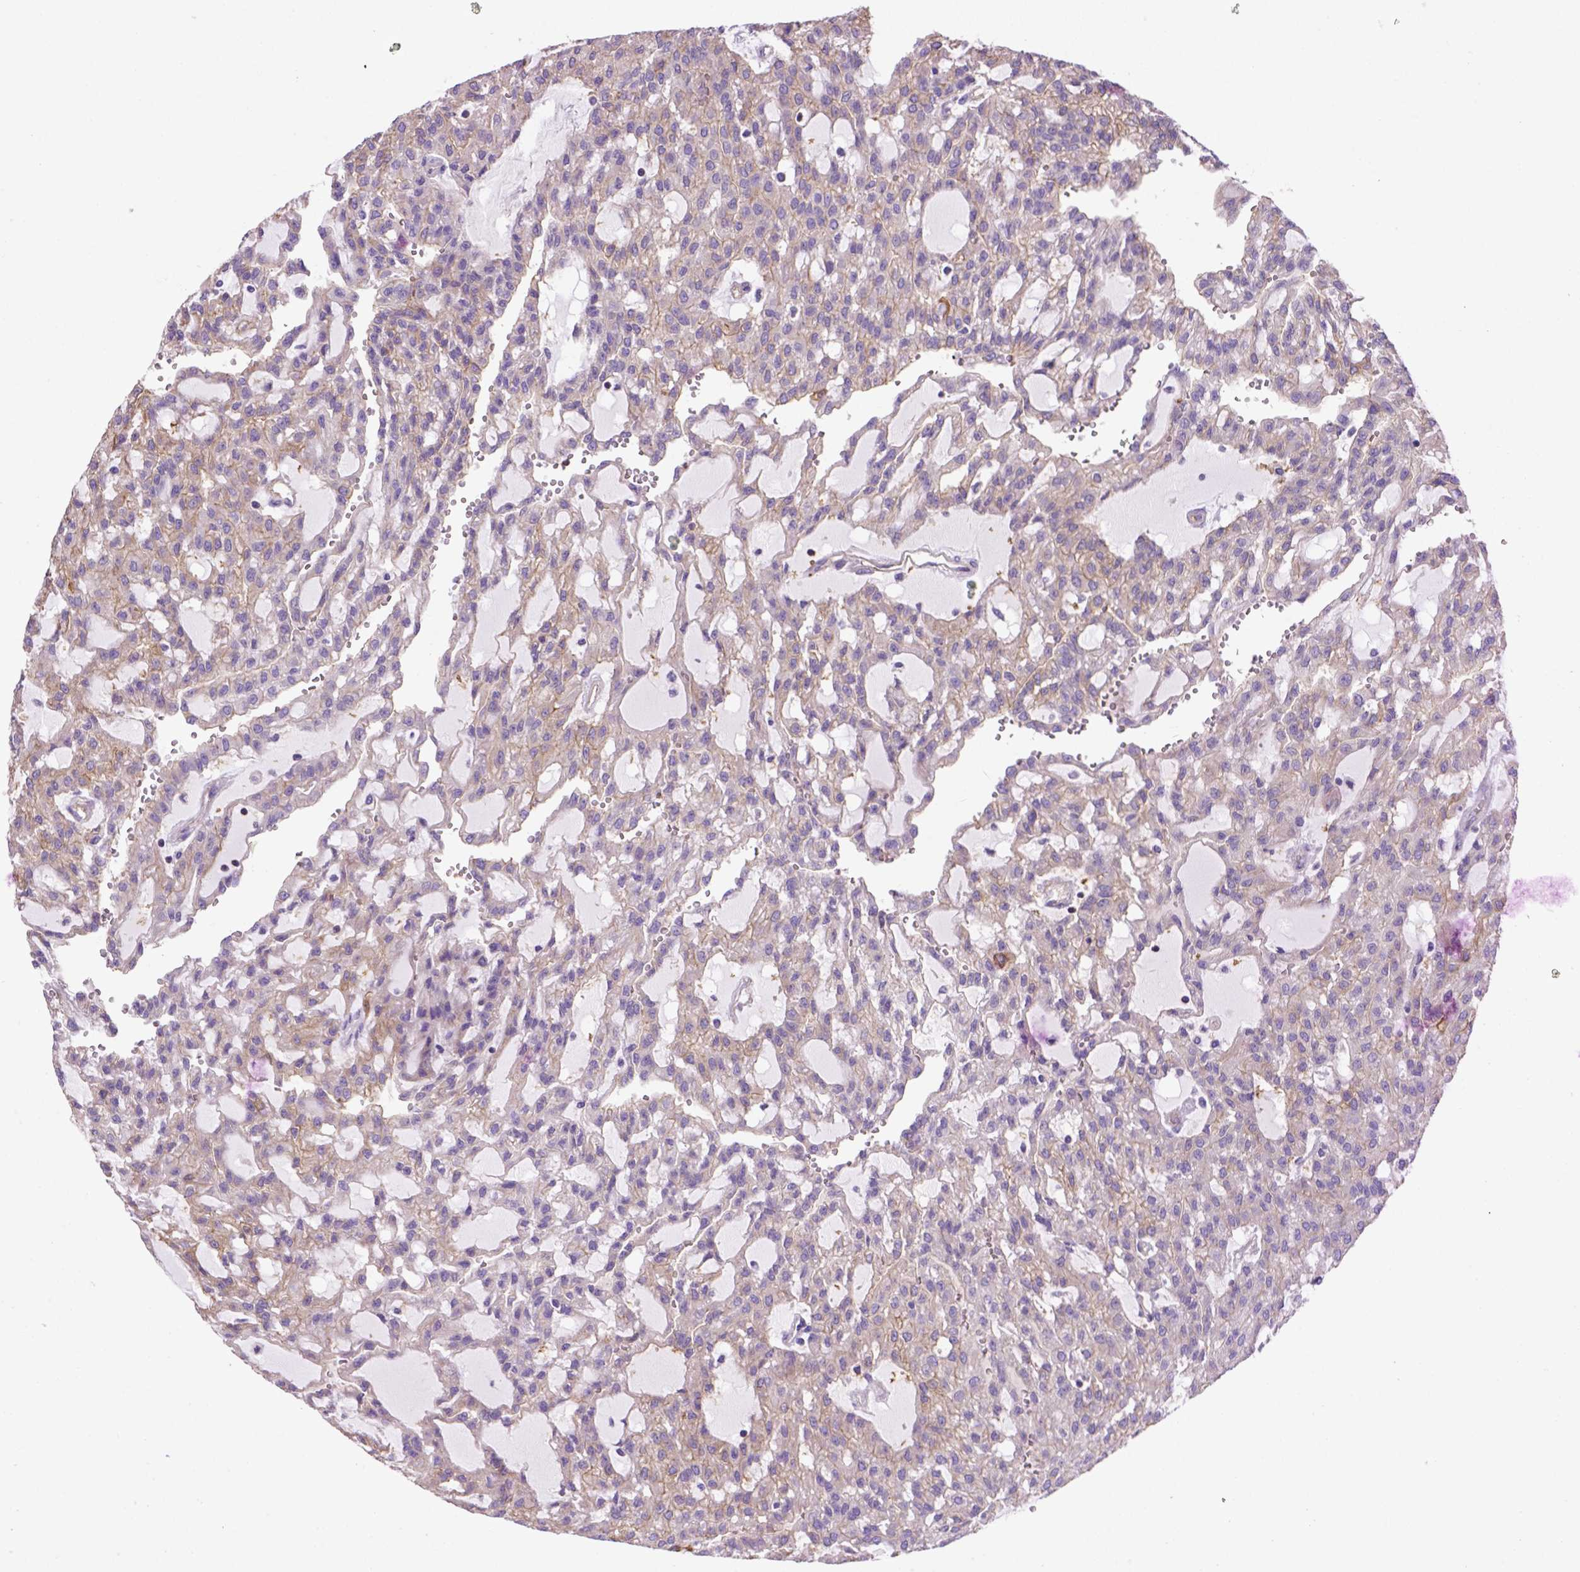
{"staining": {"intensity": "moderate", "quantity": ">75%", "location": "cytoplasmic/membranous"}, "tissue": "renal cancer", "cell_type": "Tumor cells", "image_type": "cancer", "snomed": [{"axis": "morphology", "description": "Adenocarcinoma, NOS"}, {"axis": "topography", "description": "Kidney"}], "caption": "Immunohistochemical staining of renal cancer exhibits medium levels of moderate cytoplasmic/membranous protein positivity in approximately >75% of tumor cells.", "gene": "PEX12", "patient": {"sex": "male", "age": 63}}